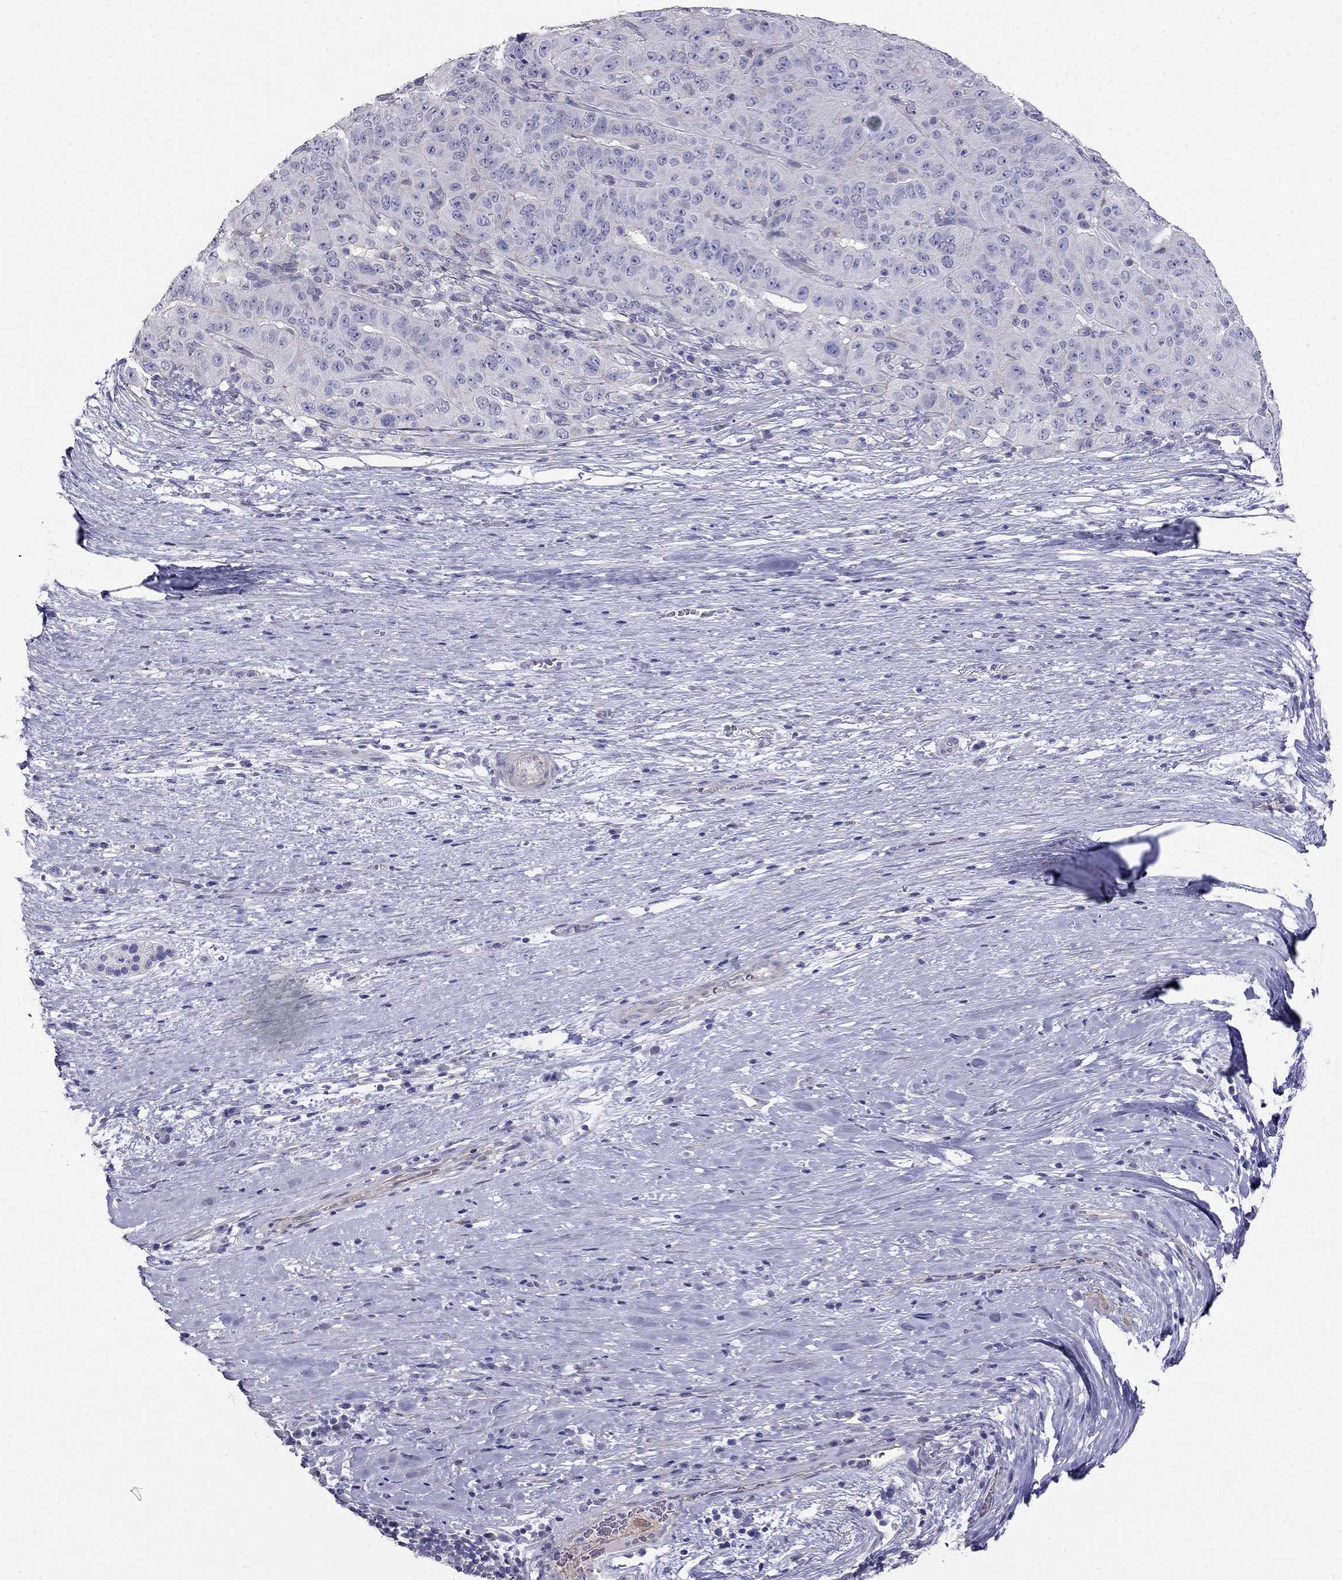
{"staining": {"intensity": "negative", "quantity": "none", "location": "none"}, "tissue": "pancreatic cancer", "cell_type": "Tumor cells", "image_type": "cancer", "snomed": [{"axis": "morphology", "description": "Adenocarcinoma, NOS"}, {"axis": "topography", "description": "Pancreas"}], "caption": "Tumor cells show no significant protein expression in adenocarcinoma (pancreatic).", "gene": "LY6H", "patient": {"sex": "male", "age": 63}}